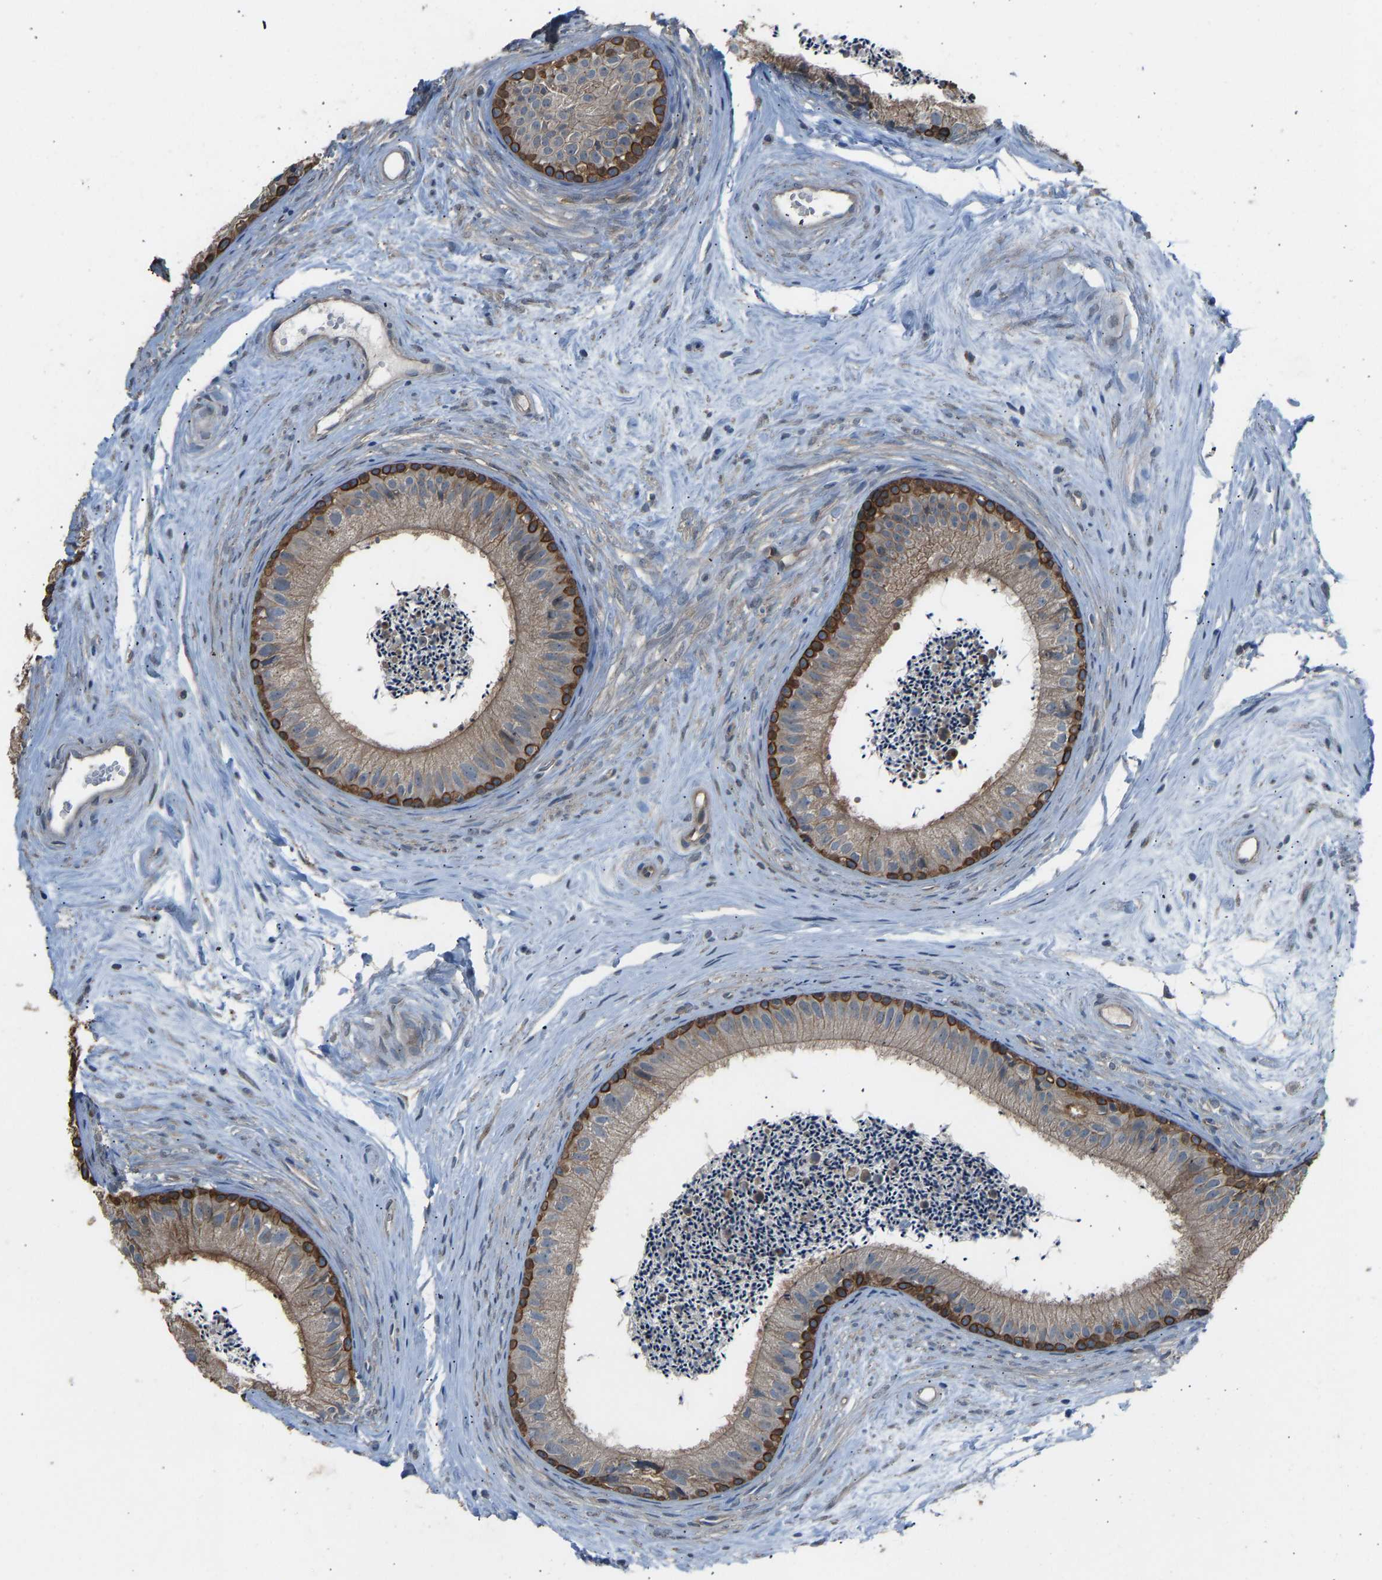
{"staining": {"intensity": "strong", "quantity": "<25%", "location": "cytoplasmic/membranous"}, "tissue": "epididymis", "cell_type": "Glandular cells", "image_type": "normal", "snomed": [{"axis": "morphology", "description": "Normal tissue, NOS"}, {"axis": "topography", "description": "Epididymis"}], "caption": "Human epididymis stained with a brown dye shows strong cytoplasmic/membranous positive expression in approximately <25% of glandular cells.", "gene": "SLC43A1", "patient": {"sex": "male", "age": 56}}